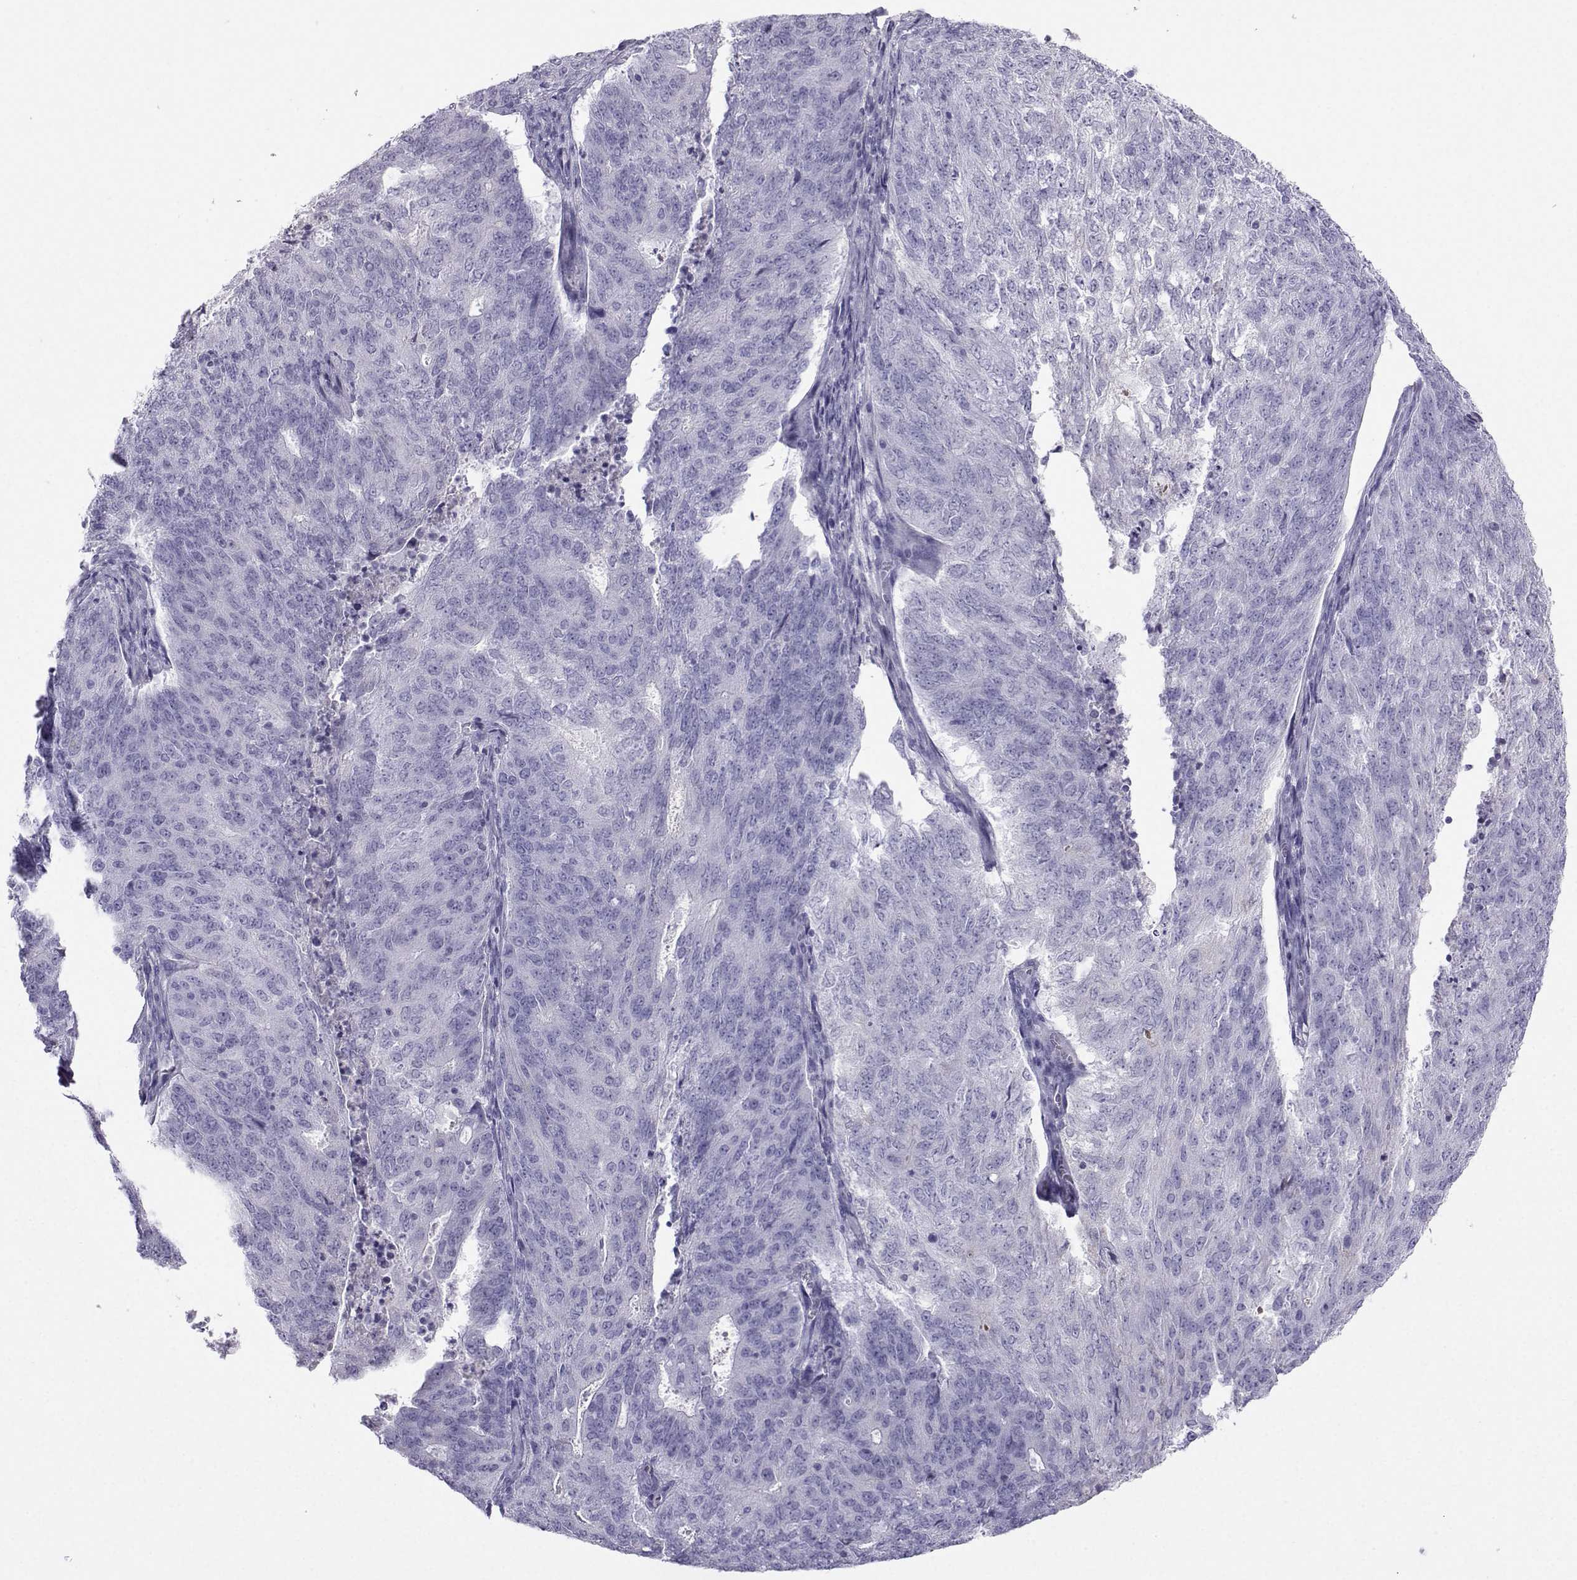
{"staining": {"intensity": "negative", "quantity": "none", "location": "none"}, "tissue": "endometrial cancer", "cell_type": "Tumor cells", "image_type": "cancer", "snomed": [{"axis": "morphology", "description": "Adenocarcinoma, NOS"}, {"axis": "topography", "description": "Endometrium"}], "caption": "Endometrial cancer (adenocarcinoma) was stained to show a protein in brown. There is no significant staining in tumor cells.", "gene": "FBXO24", "patient": {"sex": "female", "age": 82}}